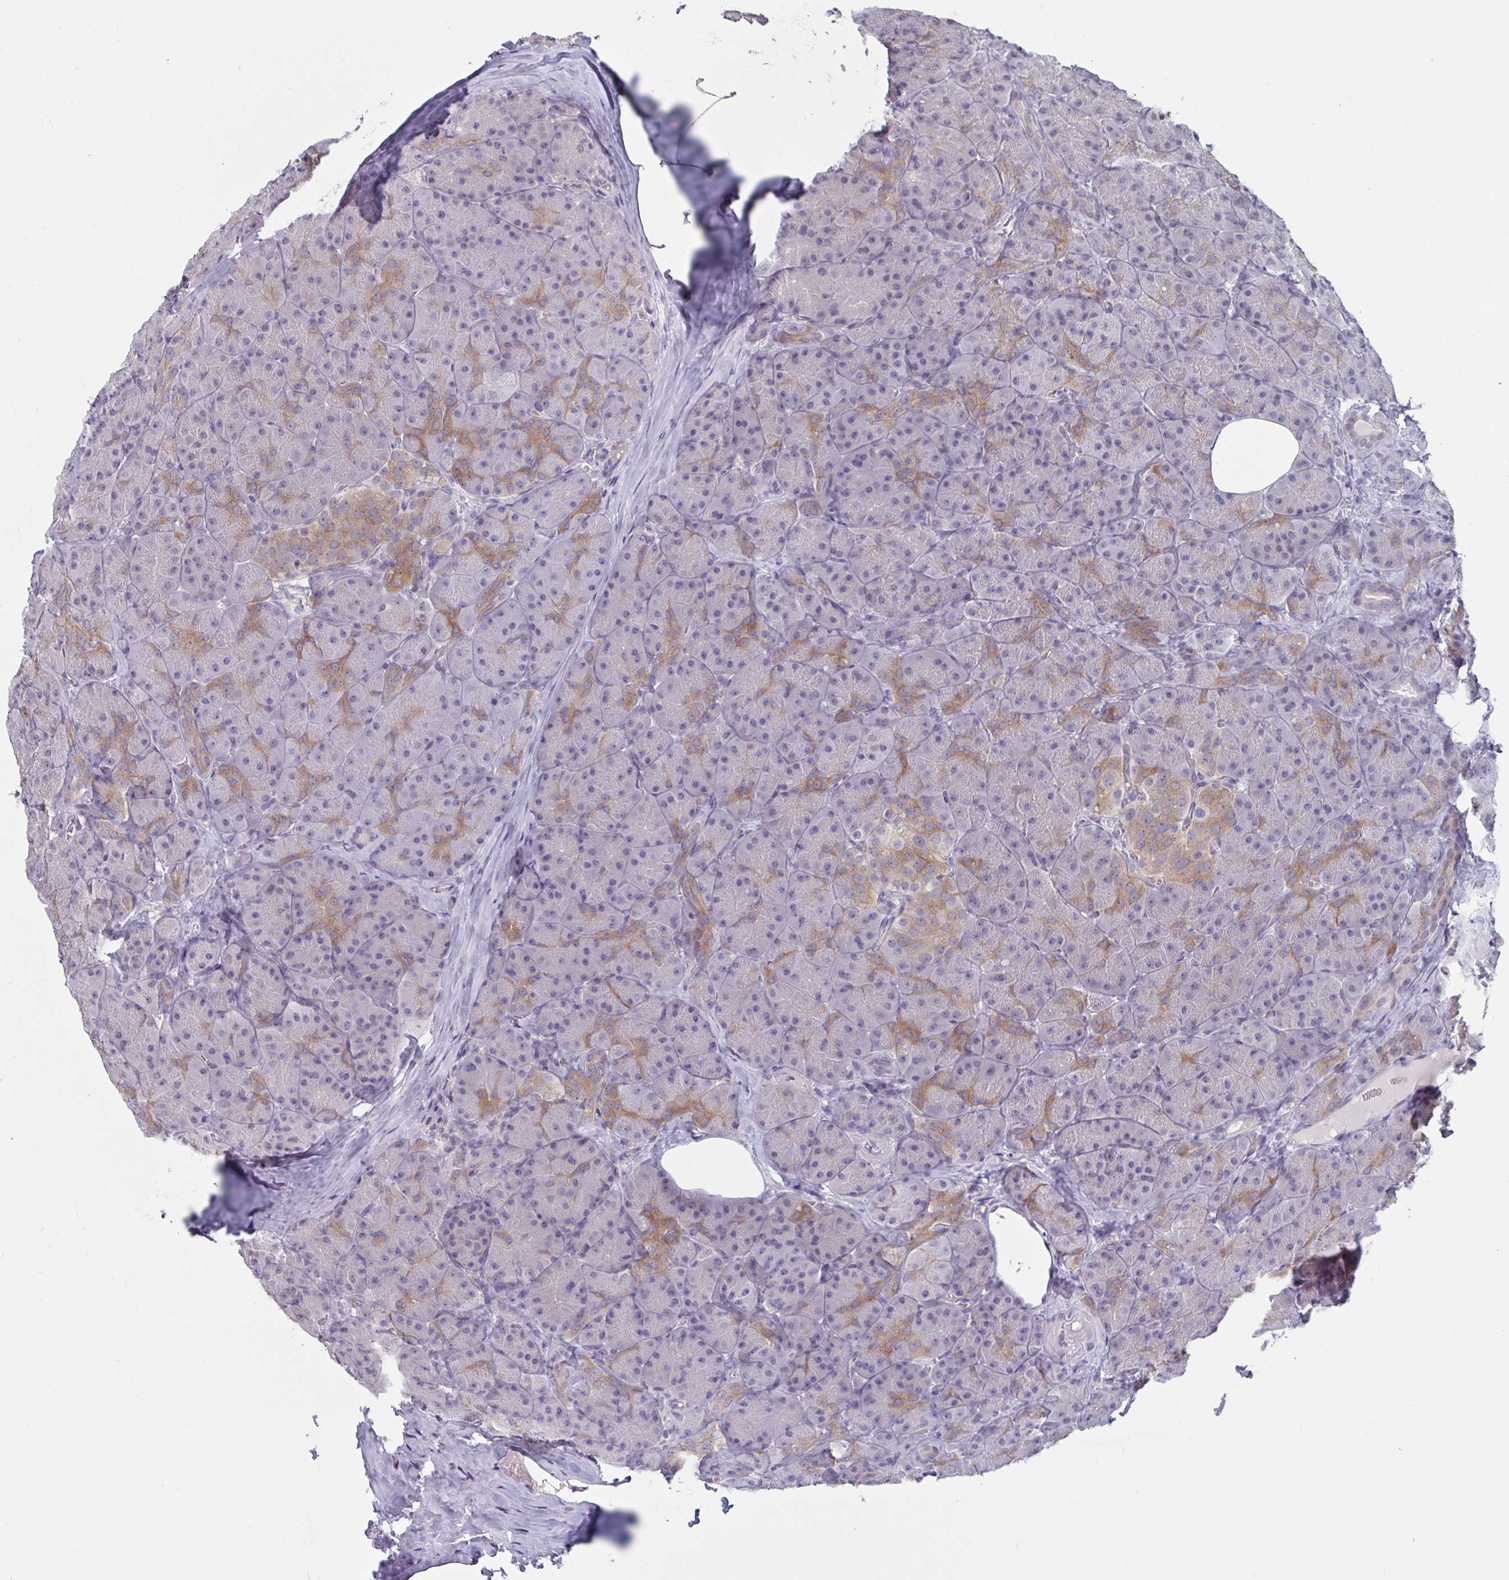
{"staining": {"intensity": "moderate", "quantity": "<25%", "location": "cytoplasmic/membranous"}, "tissue": "pancreas", "cell_type": "Exocrine glandular cells", "image_type": "normal", "snomed": [{"axis": "morphology", "description": "Normal tissue, NOS"}, {"axis": "topography", "description": "Pancreas"}], "caption": "Immunohistochemical staining of benign human pancreas displays moderate cytoplasmic/membranous protein positivity in approximately <25% of exocrine glandular cells.", "gene": "TBC1D4", "patient": {"sex": "male", "age": 57}}